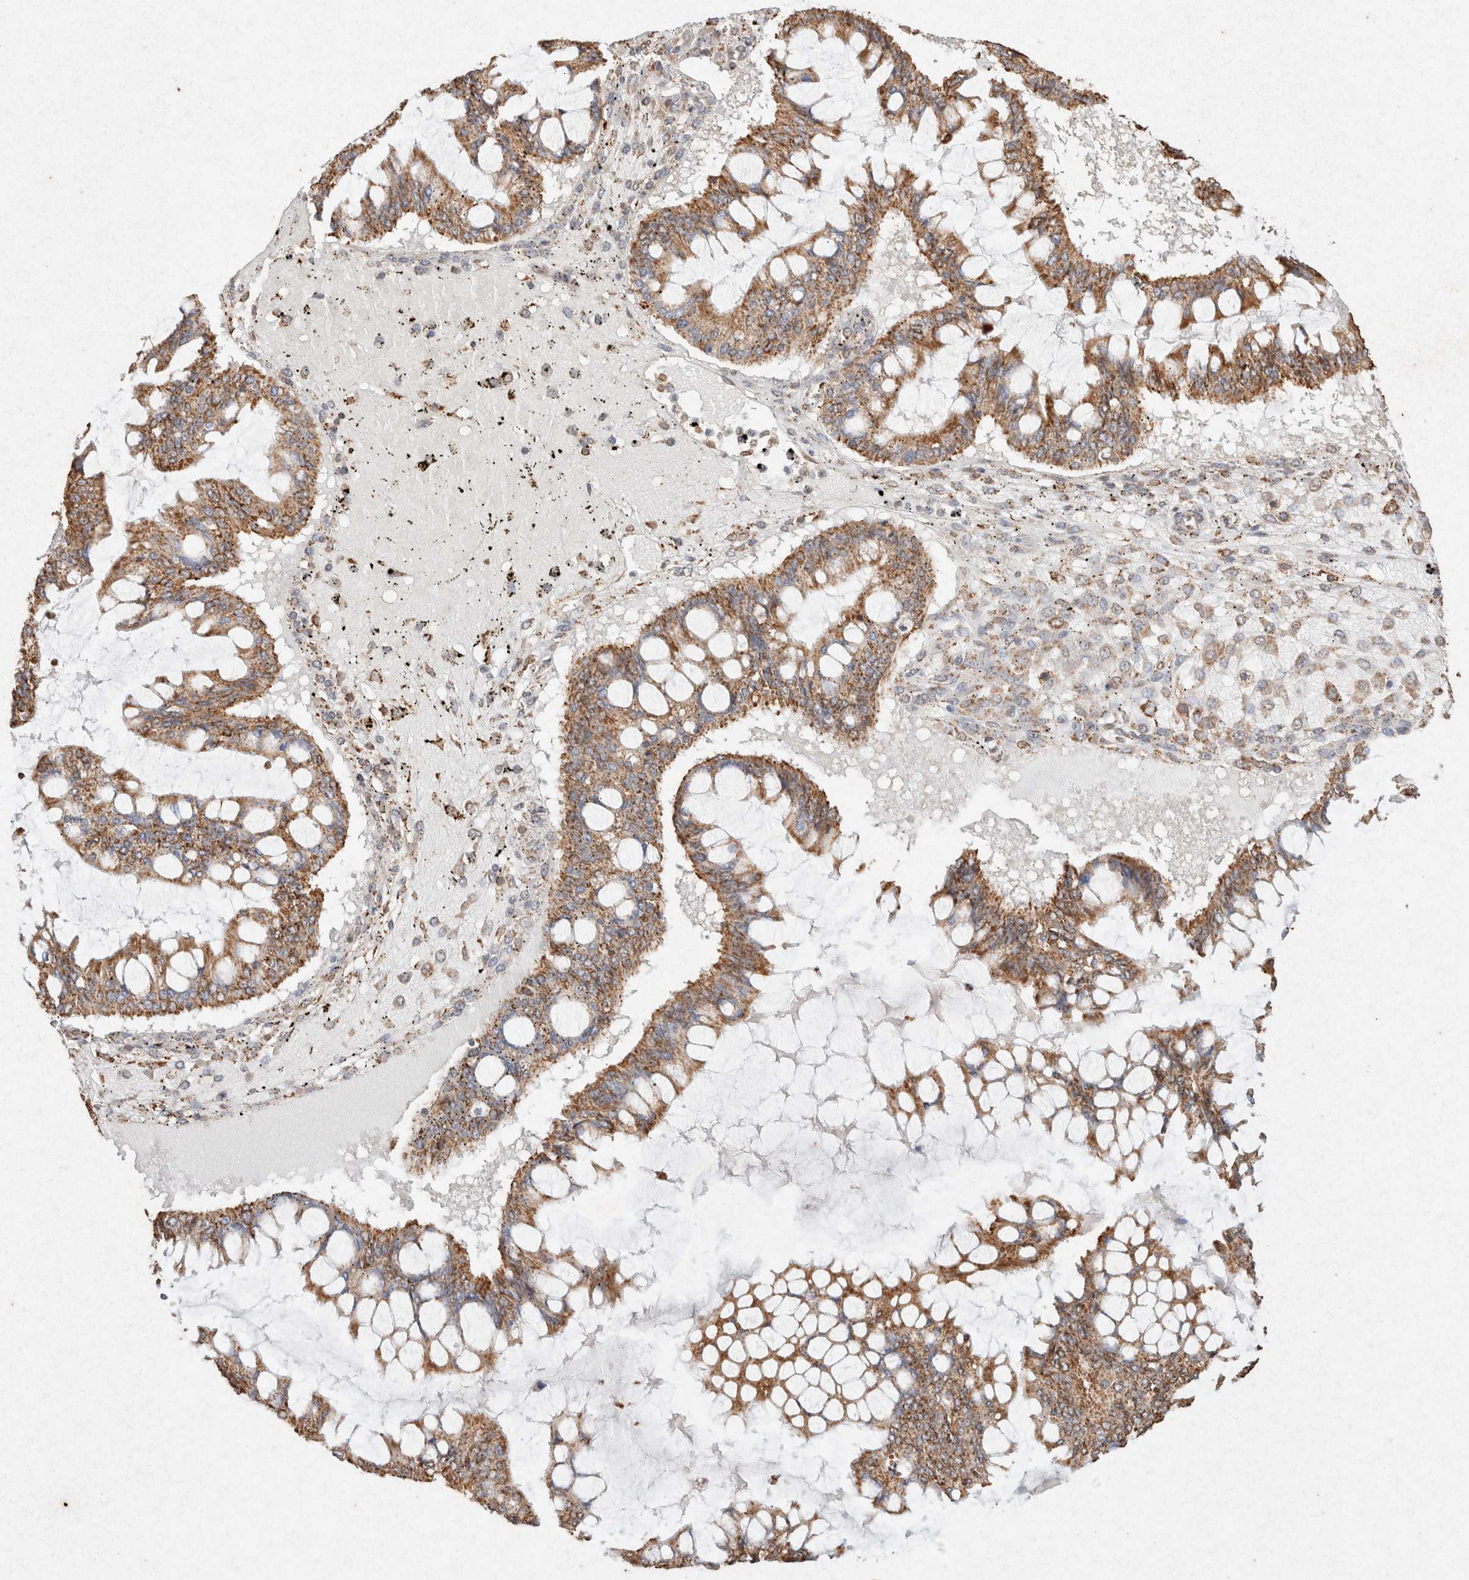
{"staining": {"intensity": "moderate", "quantity": ">75%", "location": "cytoplasmic/membranous"}, "tissue": "ovarian cancer", "cell_type": "Tumor cells", "image_type": "cancer", "snomed": [{"axis": "morphology", "description": "Cystadenocarcinoma, mucinous, NOS"}, {"axis": "topography", "description": "Ovary"}], "caption": "Mucinous cystadenocarcinoma (ovarian) stained with a brown dye shows moderate cytoplasmic/membranous positive positivity in approximately >75% of tumor cells.", "gene": "SDC2", "patient": {"sex": "female", "age": 73}}